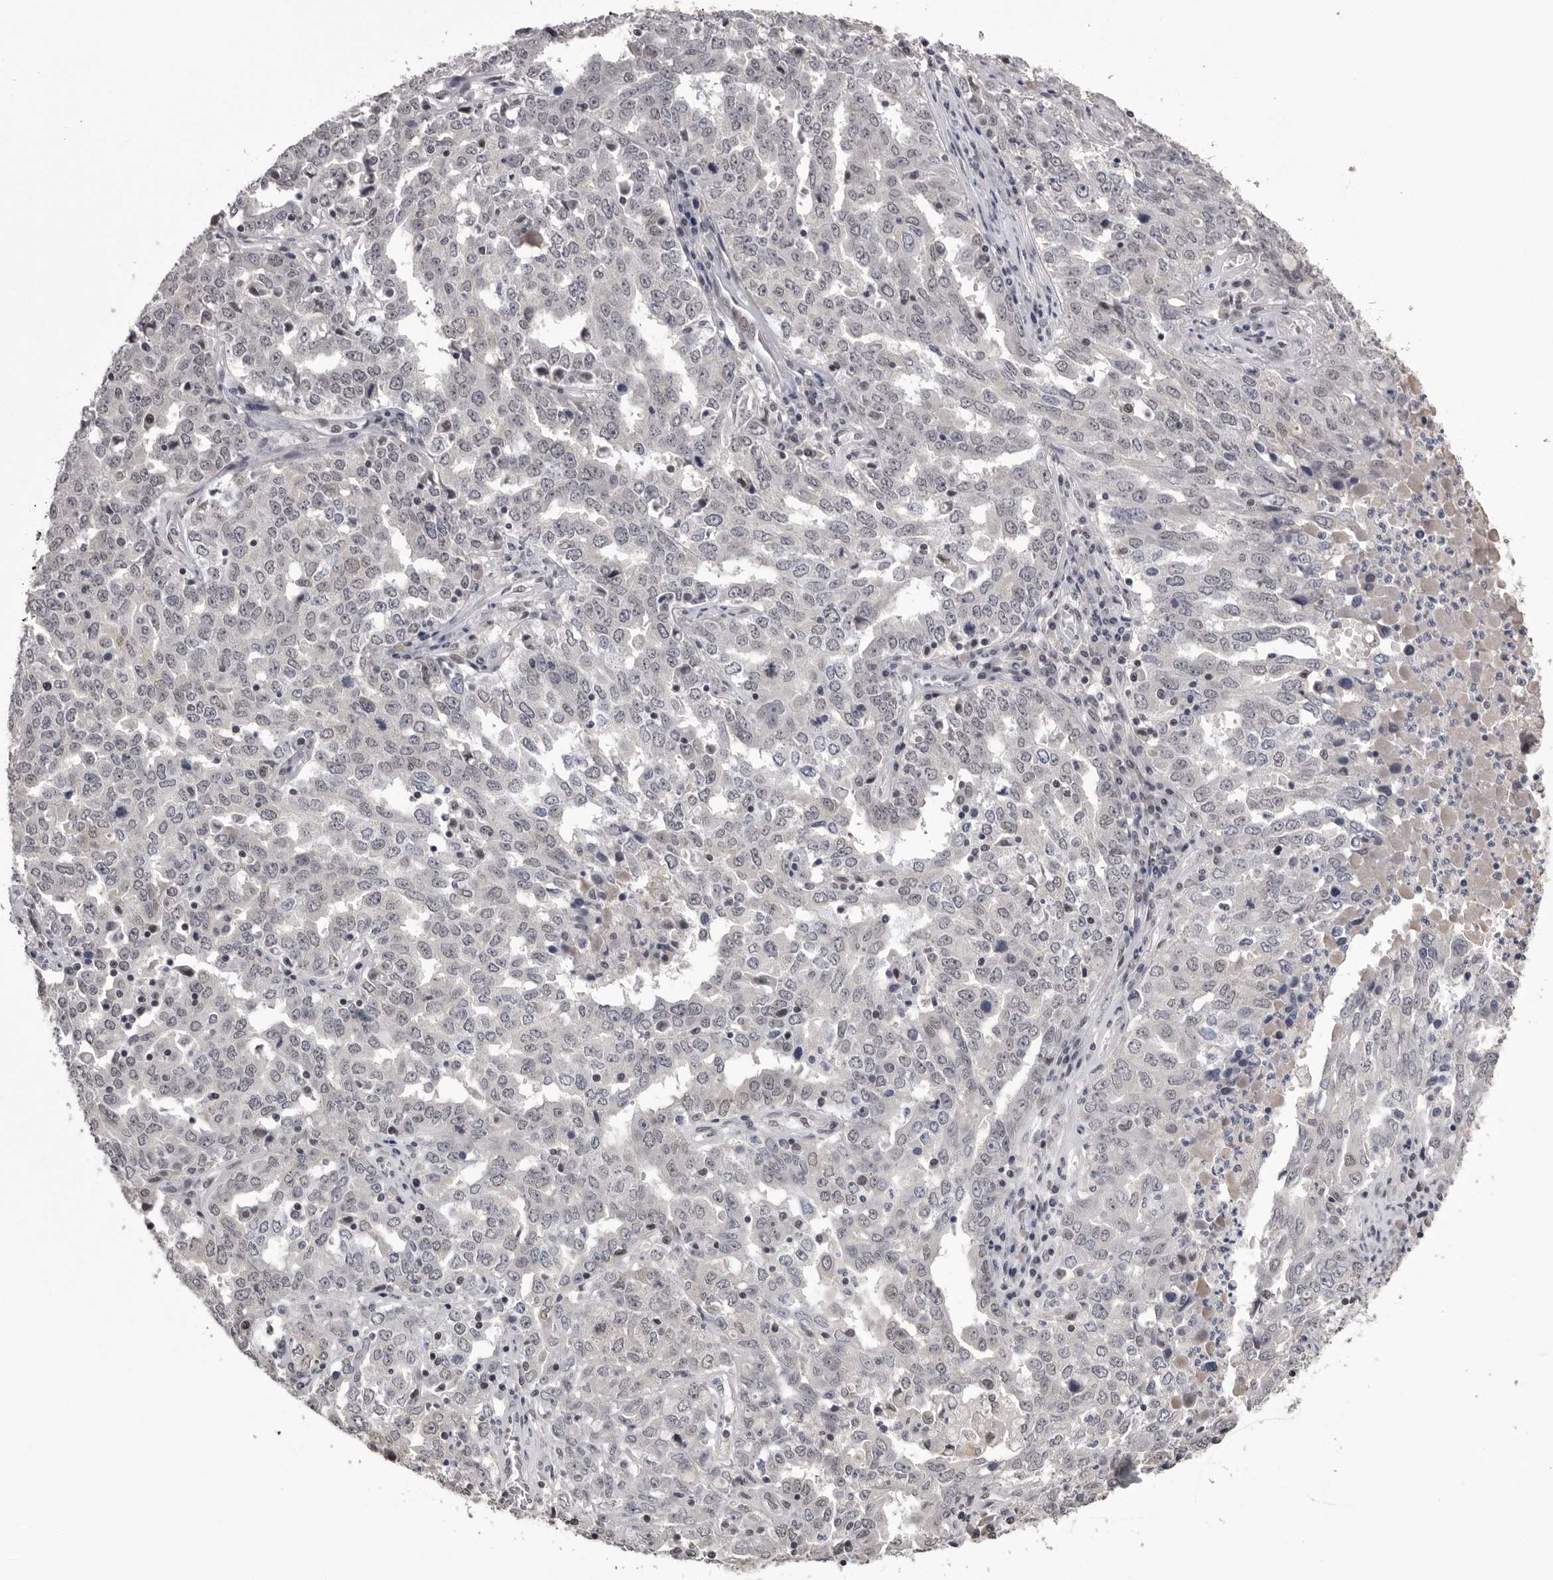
{"staining": {"intensity": "negative", "quantity": "none", "location": "none"}, "tissue": "ovarian cancer", "cell_type": "Tumor cells", "image_type": "cancer", "snomed": [{"axis": "morphology", "description": "Carcinoma, endometroid"}, {"axis": "topography", "description": "Ovary"}], "caption": "An IHC histopathology image of ovarian endometroid carcinoma is shown. There is no staining in tumor cells of ovarian endometroid carcinoma. The staining is performed using DAB (3,3'-diaminobenzidine) brown chromogen with nuclei counter-stained in using hematoxylin.", "gene": "DLG2", "patient": {"sex": "female", "age": 62}}